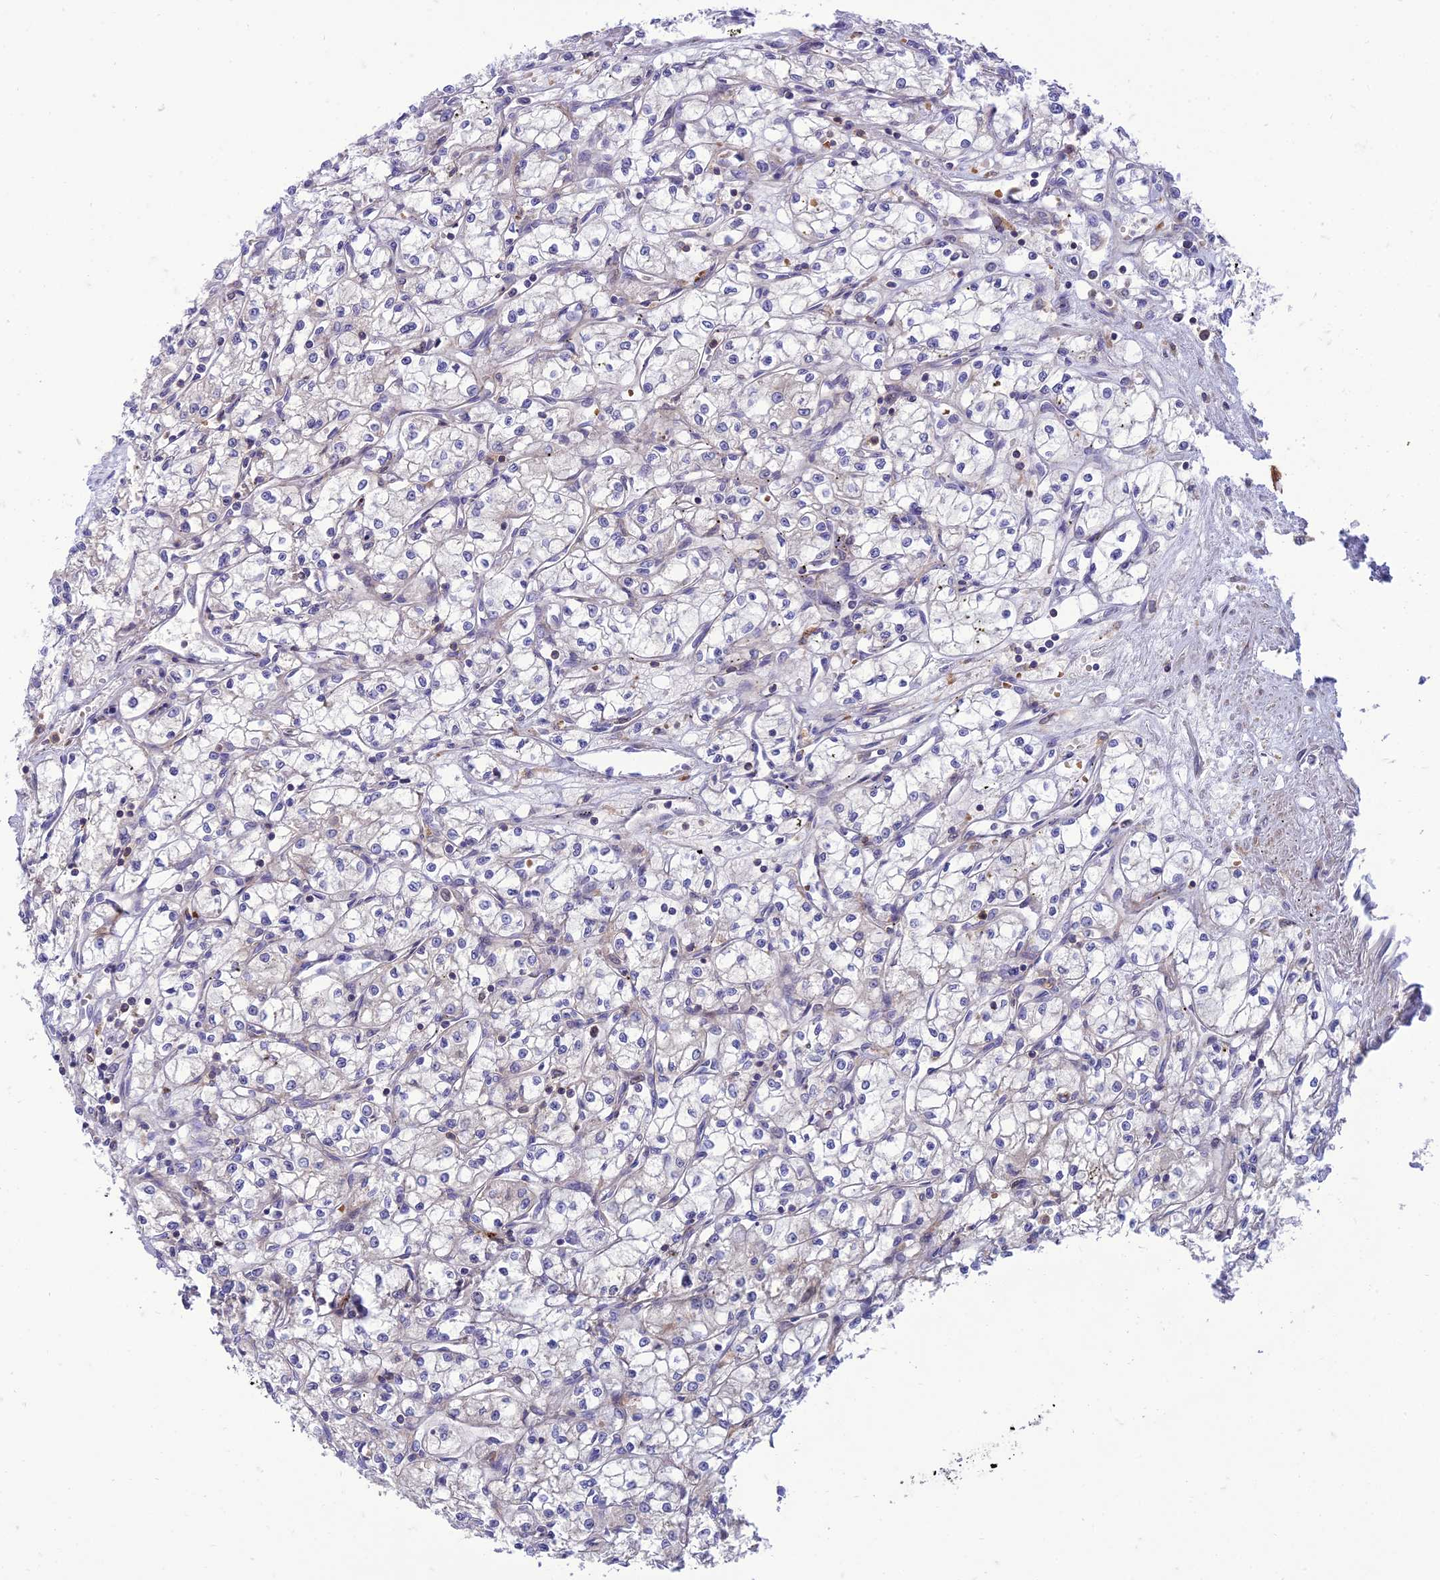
{"staining": {"intensity": "negative", "quantity": "none", "location": "none"}, "tissue": "renal cancer", "cell_type": "Tumor cells", "image_type": "cancer", "snomed": [{"axis": "morphology", "description": "Adenocarcinoma, NOS"}, {"axis": "topography", "description": "Kidney"}], "caption": "DAB immunohistochemical staining of human renal cancer displays no significant positivity in tumor cells.", "gene": "IRAK3", "patient": {"sex": "male", "age": 59}}